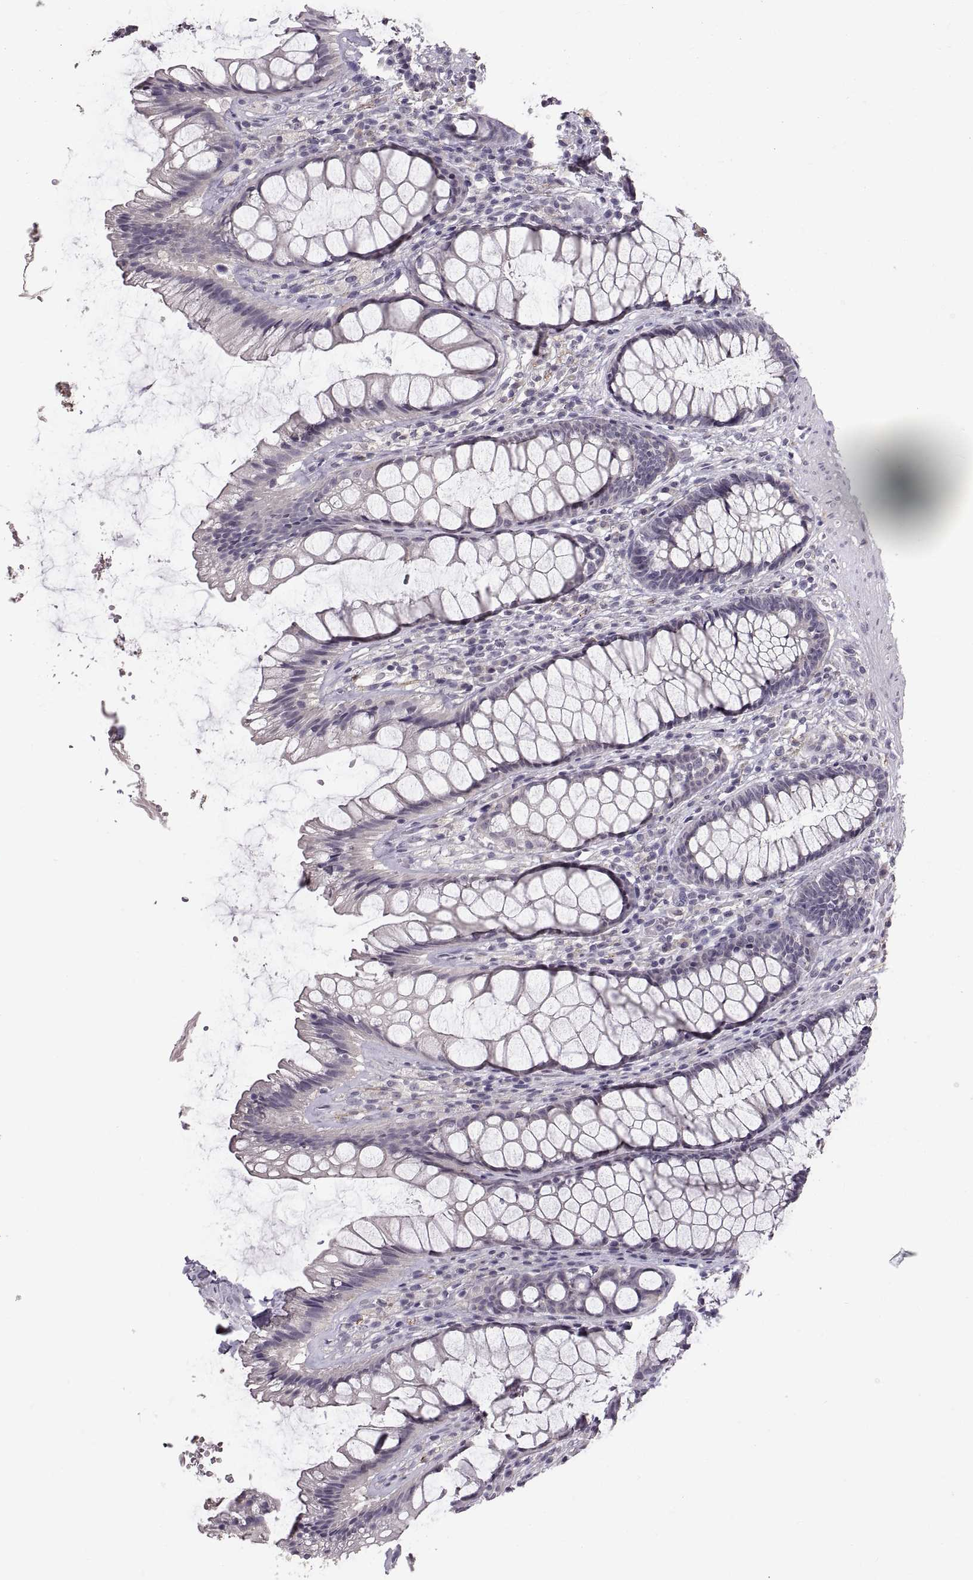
{"staining": {"intensity": "negative", "quantity": "none", "location": "none"}, "tissue": "rectum", "cell_type": "Glandular cells", "image_type": "normal", "snomed": [{"axis": "morphology", "description": "Normal tissue, NOS"}, {"axis": "topography", "description": "Rectum"}], "caption": "Image shows no protein staining in glandular cells of unremarkable rectum.", "gene": "CDH2", "patient": {"sex": "male", "age": 72}}